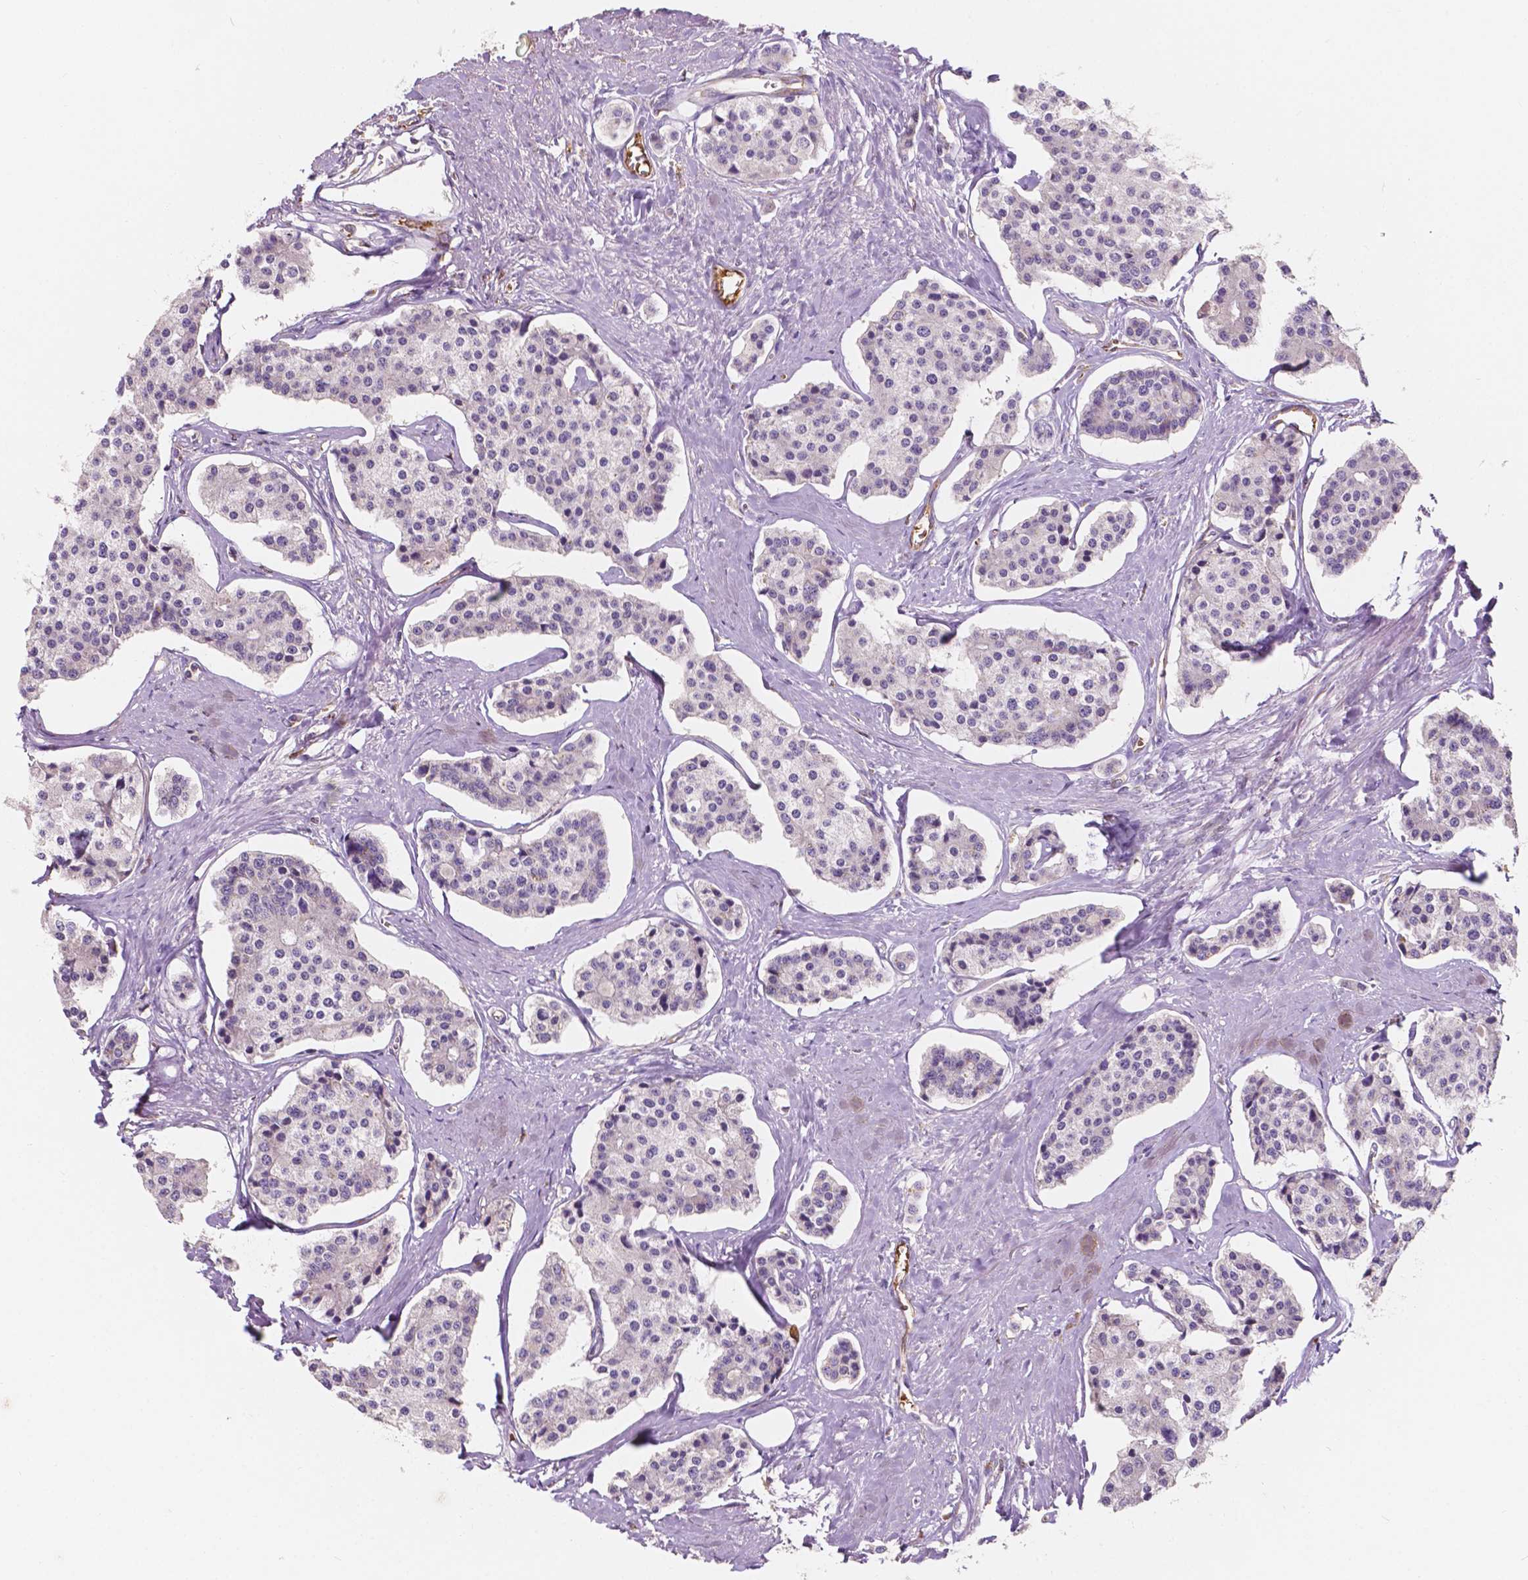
{"staining": {"intensity": "negative", "quantity": "none", "location": "none"}, "tissue": "carcinoid", "cell_type": "Tumor cells", "image_type": "cancer", "snomed": [{"axis": "morphology", "description": "Carcinoid, malignant, NOS"}, {"axis": "topography", "description": "Small intestine"}], "caption": "Histopathology image shows no significant protein positivity in tumor cells of carcinoid (malignant).", "gene": "SLC22A4", "patient": {"sex": "female", "age": 65}}